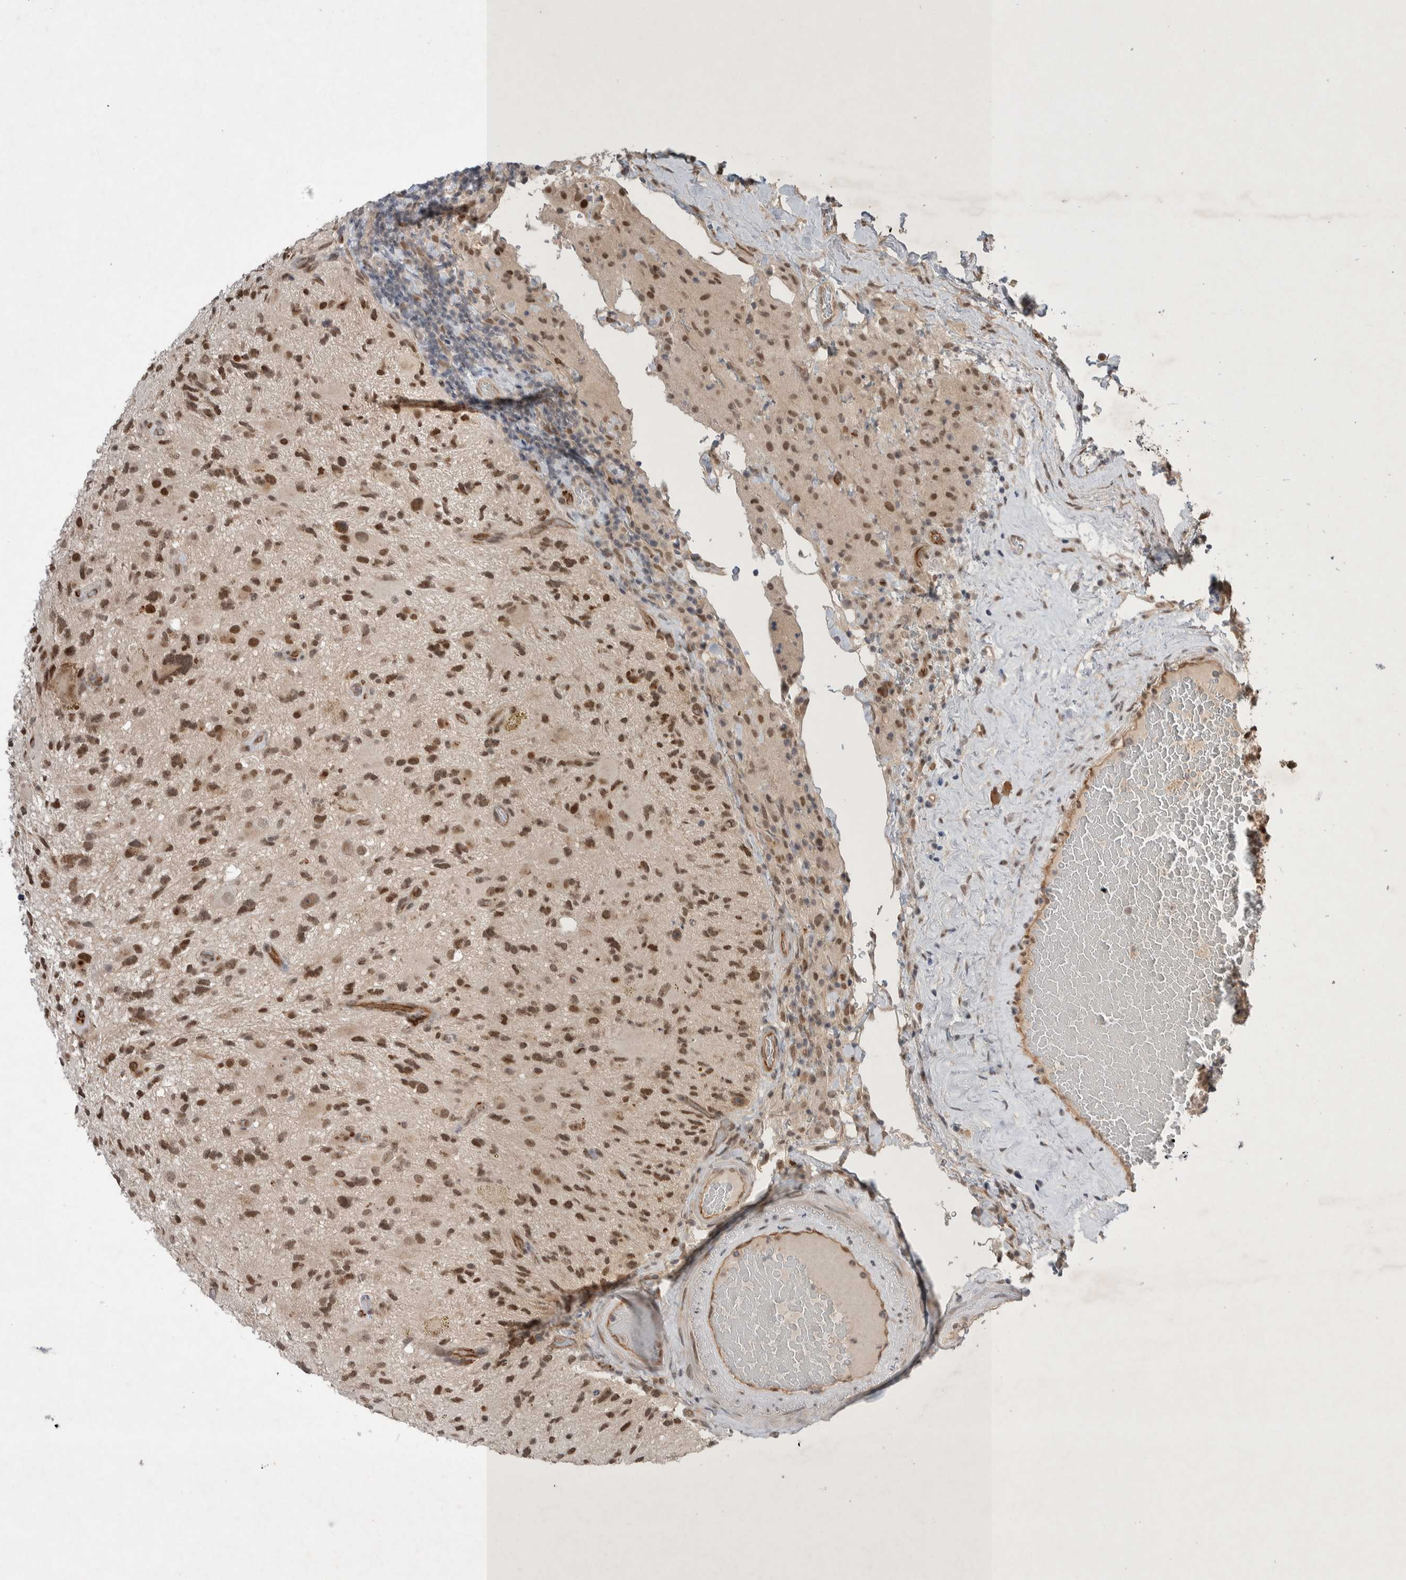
{"staining": {"intensity": "moderate", "quantity": ">75%", "location": "nuclear"}, "tissue": "glioma", "cell_type": "Tumor cells", "image_type": "cancer", "snomed": [{"axis": "morphology", "description": "Glioma, malignant, High grade"}, {"axis": "topography", "description": "Brain"}], "caption": "This histopathology image shows malignant high-grade glioma stained with IHC to label a protein in brown. The nuclear of tumor cells show moderate positivity for the protein. Nuclei are counter-stained blue.", "gene": "ZNF704", "patient": {"sex": "male", "age": 33}}